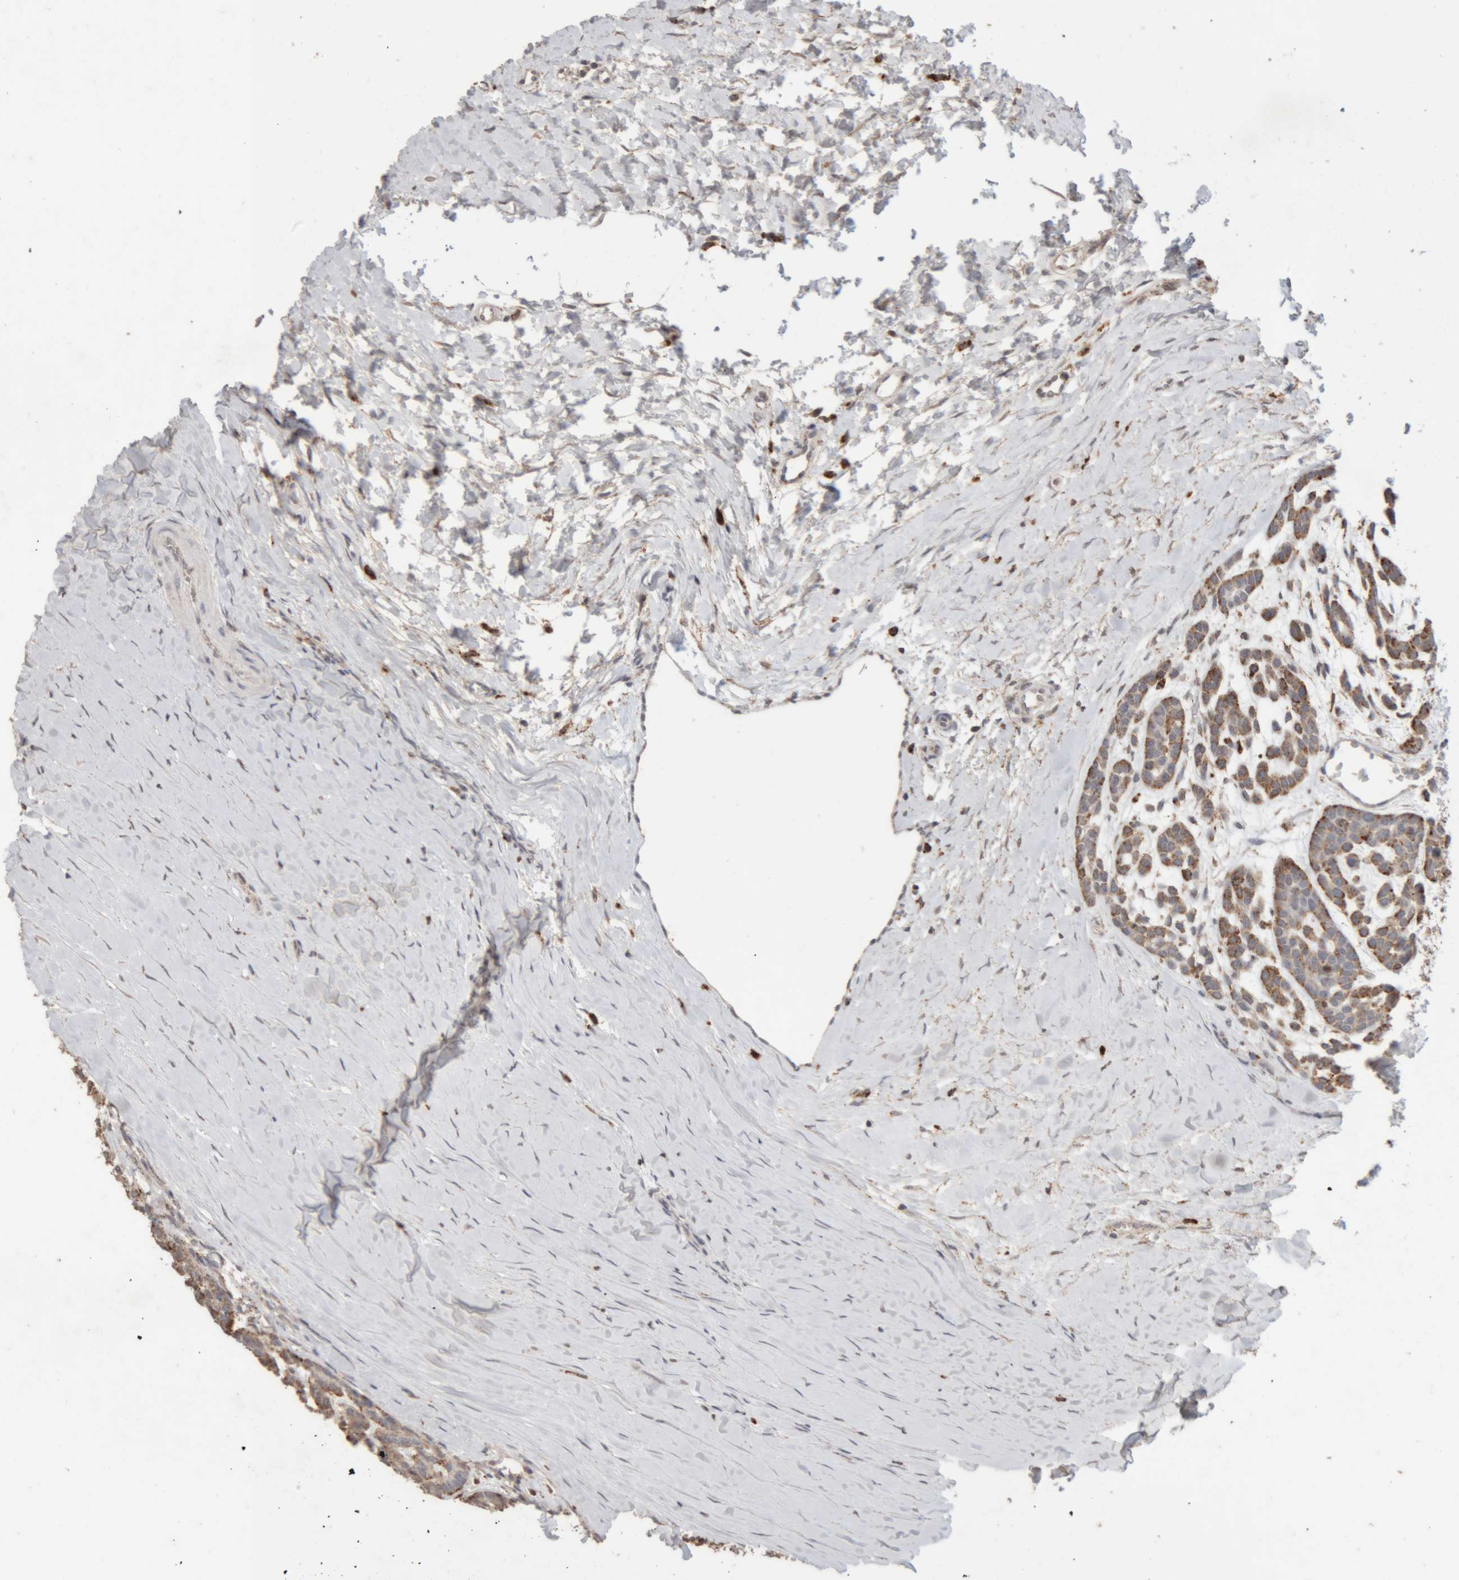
{"staining": {"intensity": "moderate", "quantity": ">75%", "location": "cytoplasmic/membranous"}, "tissue": "head and neck cancer", "cell_type": "Tumor cells", "image_type": "cancer", "snomed": [{"axis": "morphology", "description": "Adenocarcinoma, NOS"}, {"axis": "morphology", "description": "Adenoma, NOS"}, {"axis": "topography", "description": "Head-Neck"}], "caption": "Human head and neck cancer stained with a protein marker displays moderate staining in tumor cells.", "gene": "ARSA", "patient": {"sex": "female", "age": 55}}